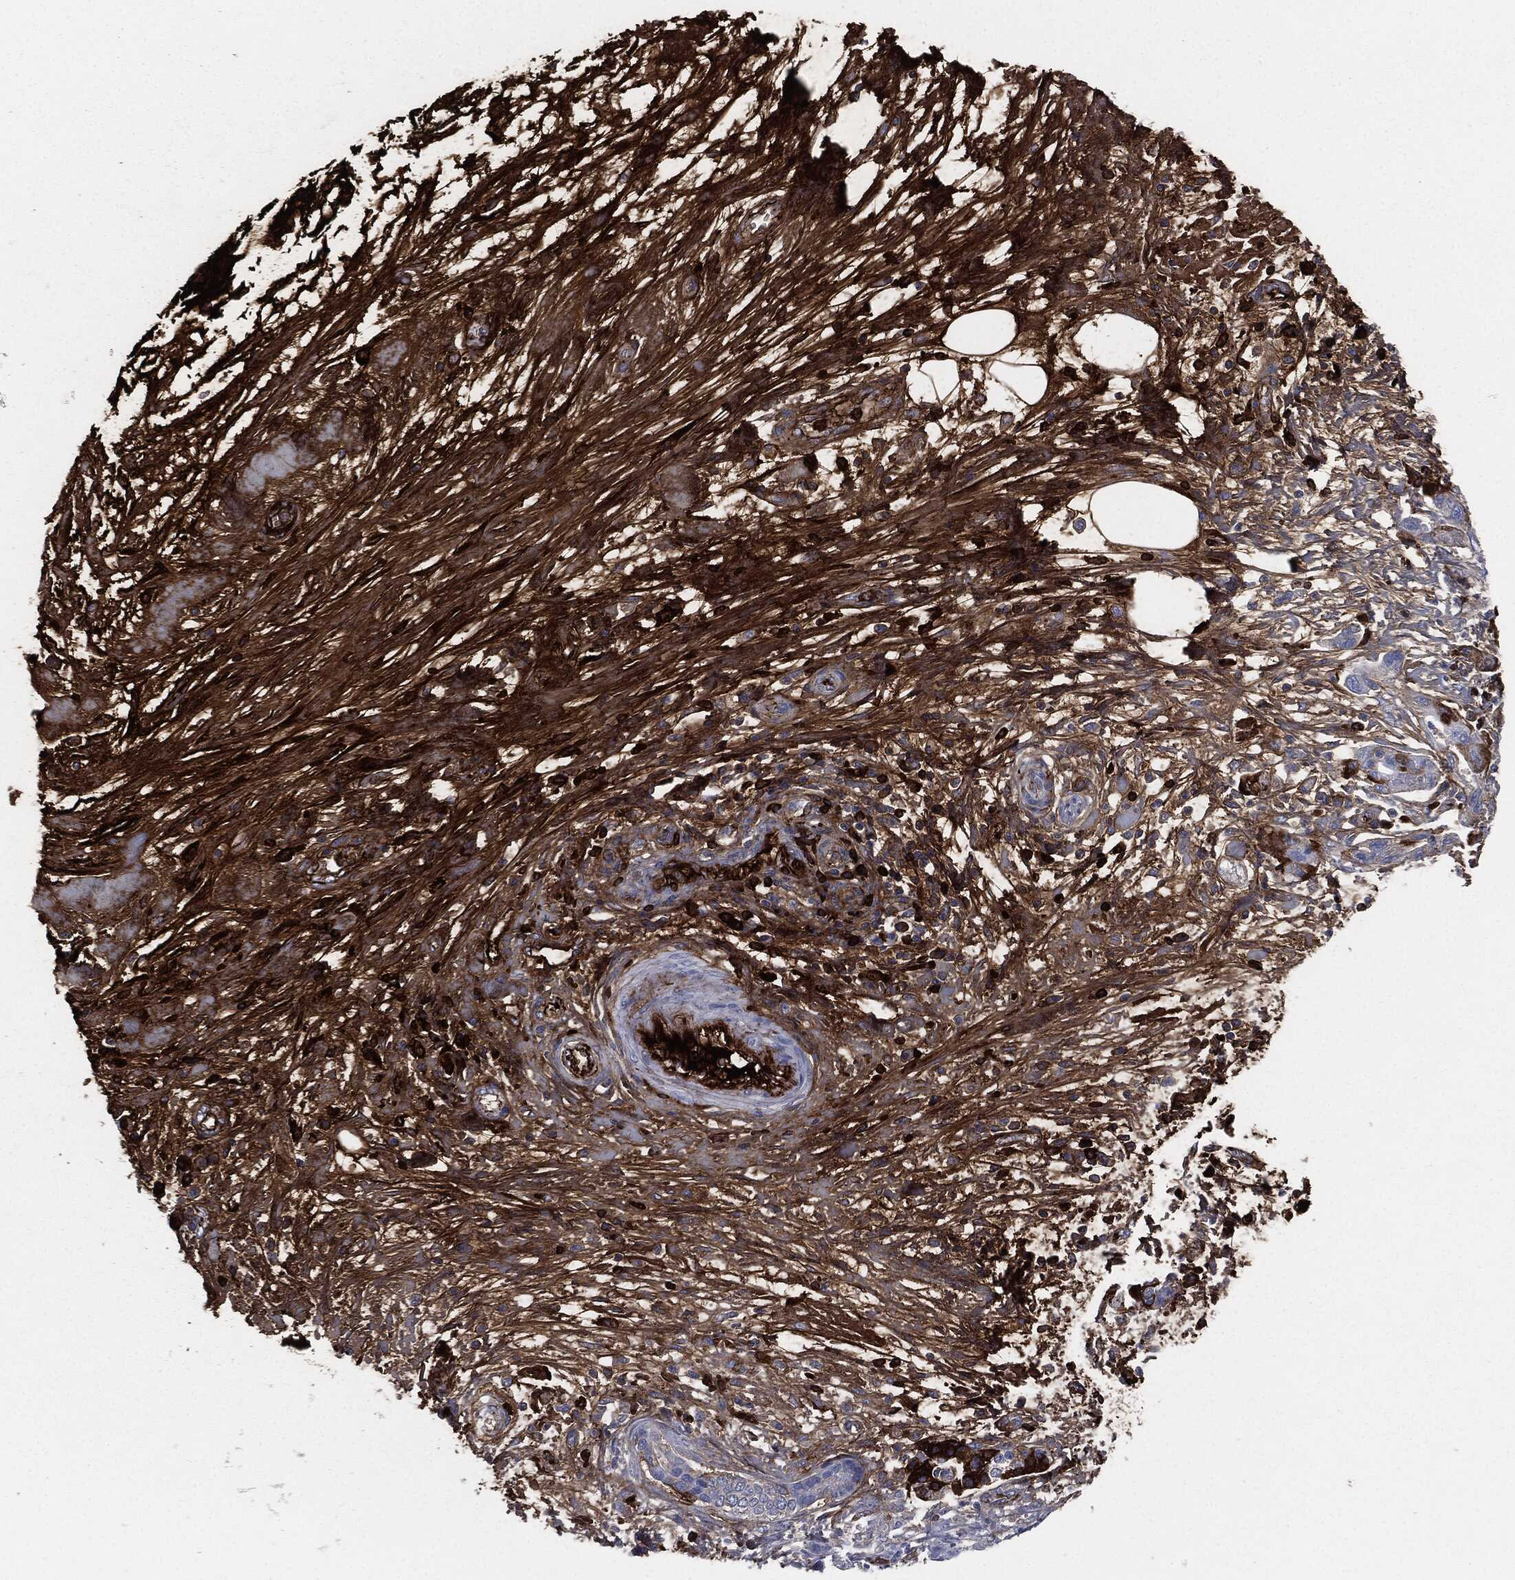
{"staining": {"intensity": "negative", "quantity": "none", "location": "none"}, "tissue": "pancreatic cancer", "cell_type": "Tumor cells", "image_type": "cancer", "snomed": [{"axis": "morphology", "description": "Adenocarcinoma, NOS"}, {"axis": "topography", "description": "Pancreas"}], "caption": "Histopathology image shows no significant protein positivity in tumor cells of pancreatic adenocarcinoma.", "gene": "APOB", "patient": {"sex": "female", "age": 73}}